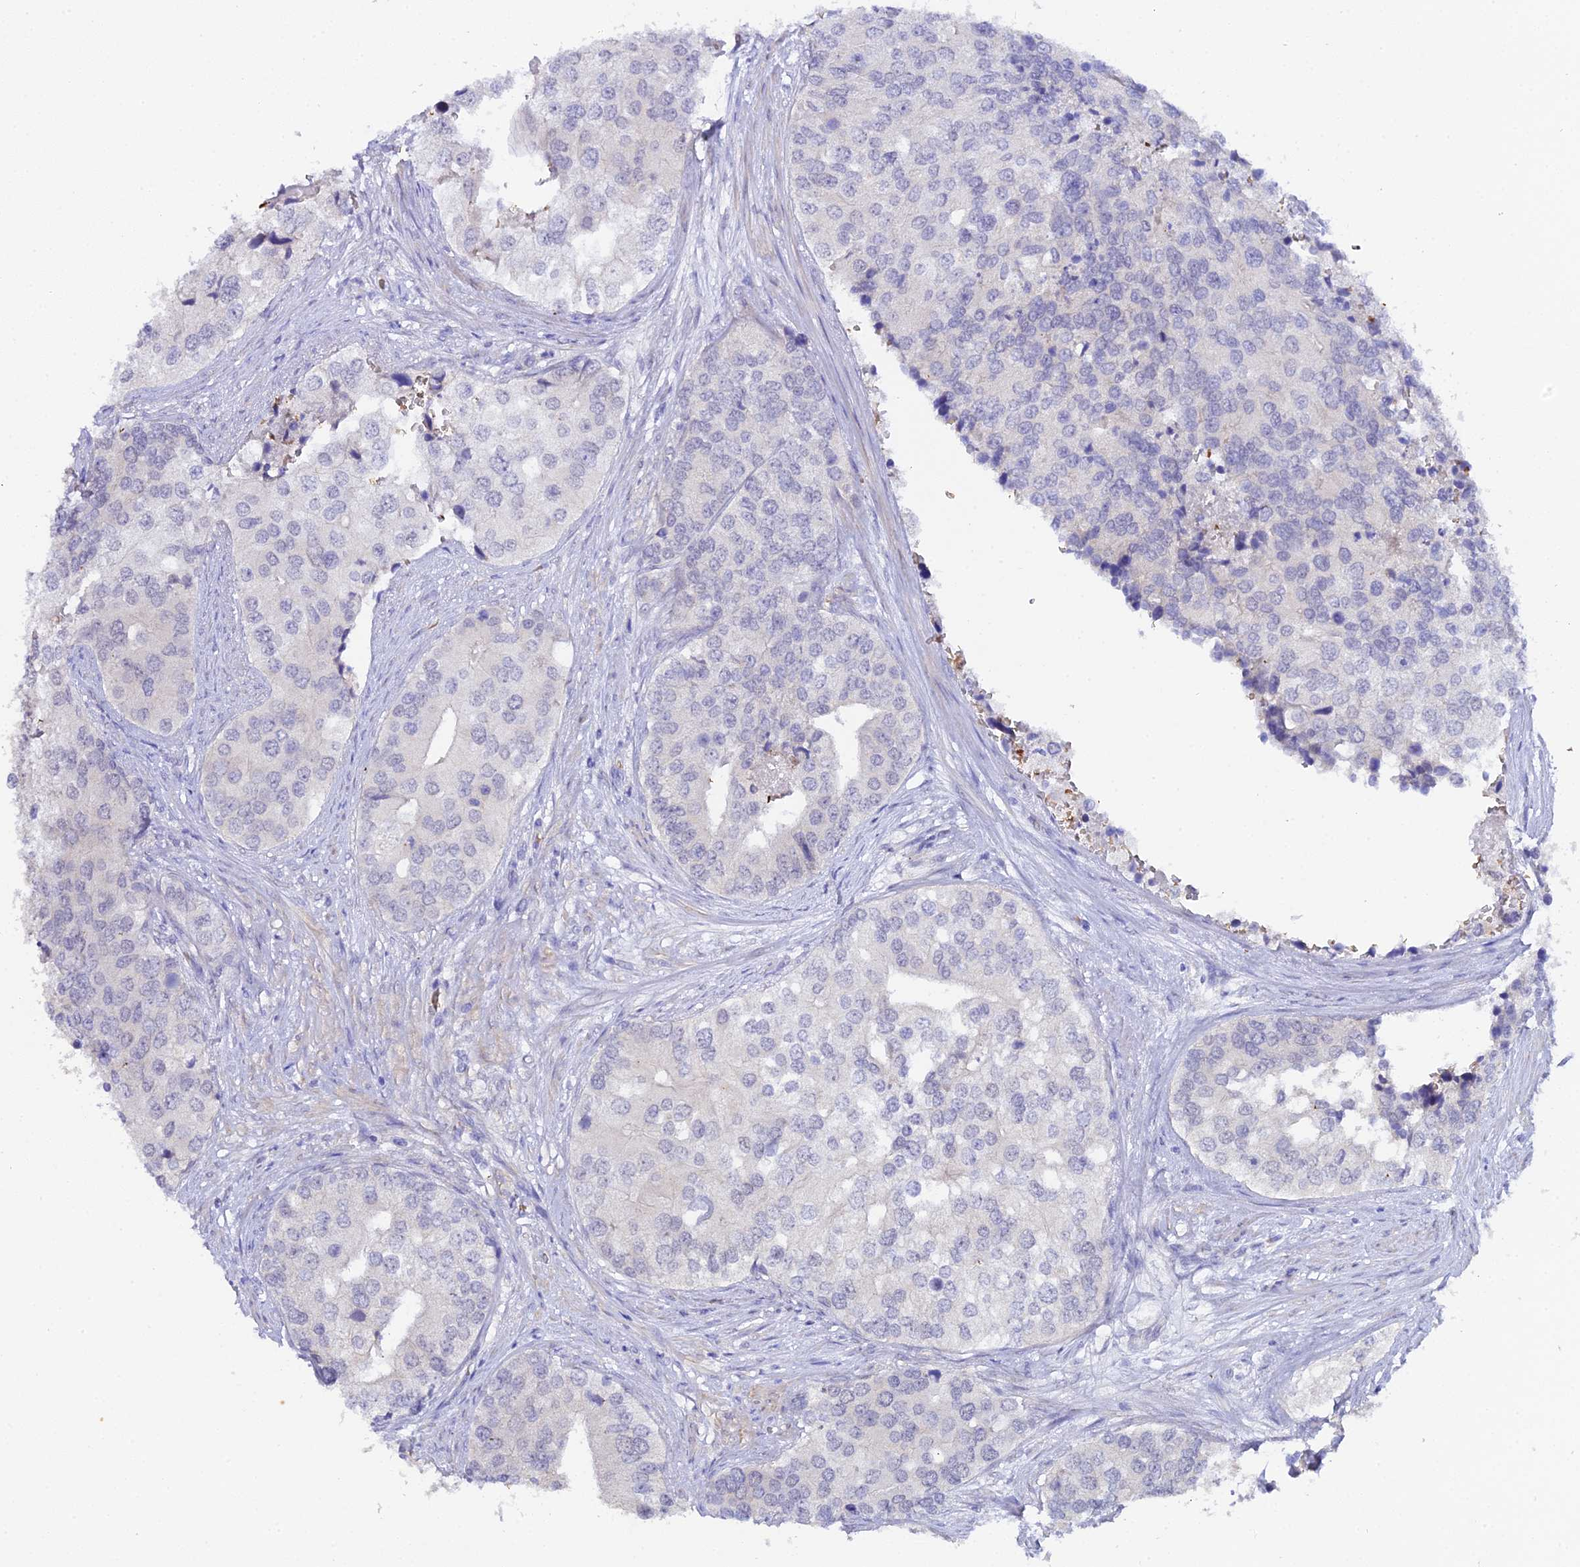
{"staining": {"intensity": "negative", "quantity": "none", "location": "none"}, "tissue": "prostate cancer", "cell_type": "Tumor cells", "image_type": "cancer", "snomed": [{"axis": "morphology", "description": "Adenocarcinoma, High grade"}, {"axis": "topography", "description": "Prostate"}], "caption": "Tumor cells are negative for protein expression in human prostate cancer (high-grade adenocarcinoma).", "gene": "CFAP45", "patient": {"sex": "male", "age": 62}}